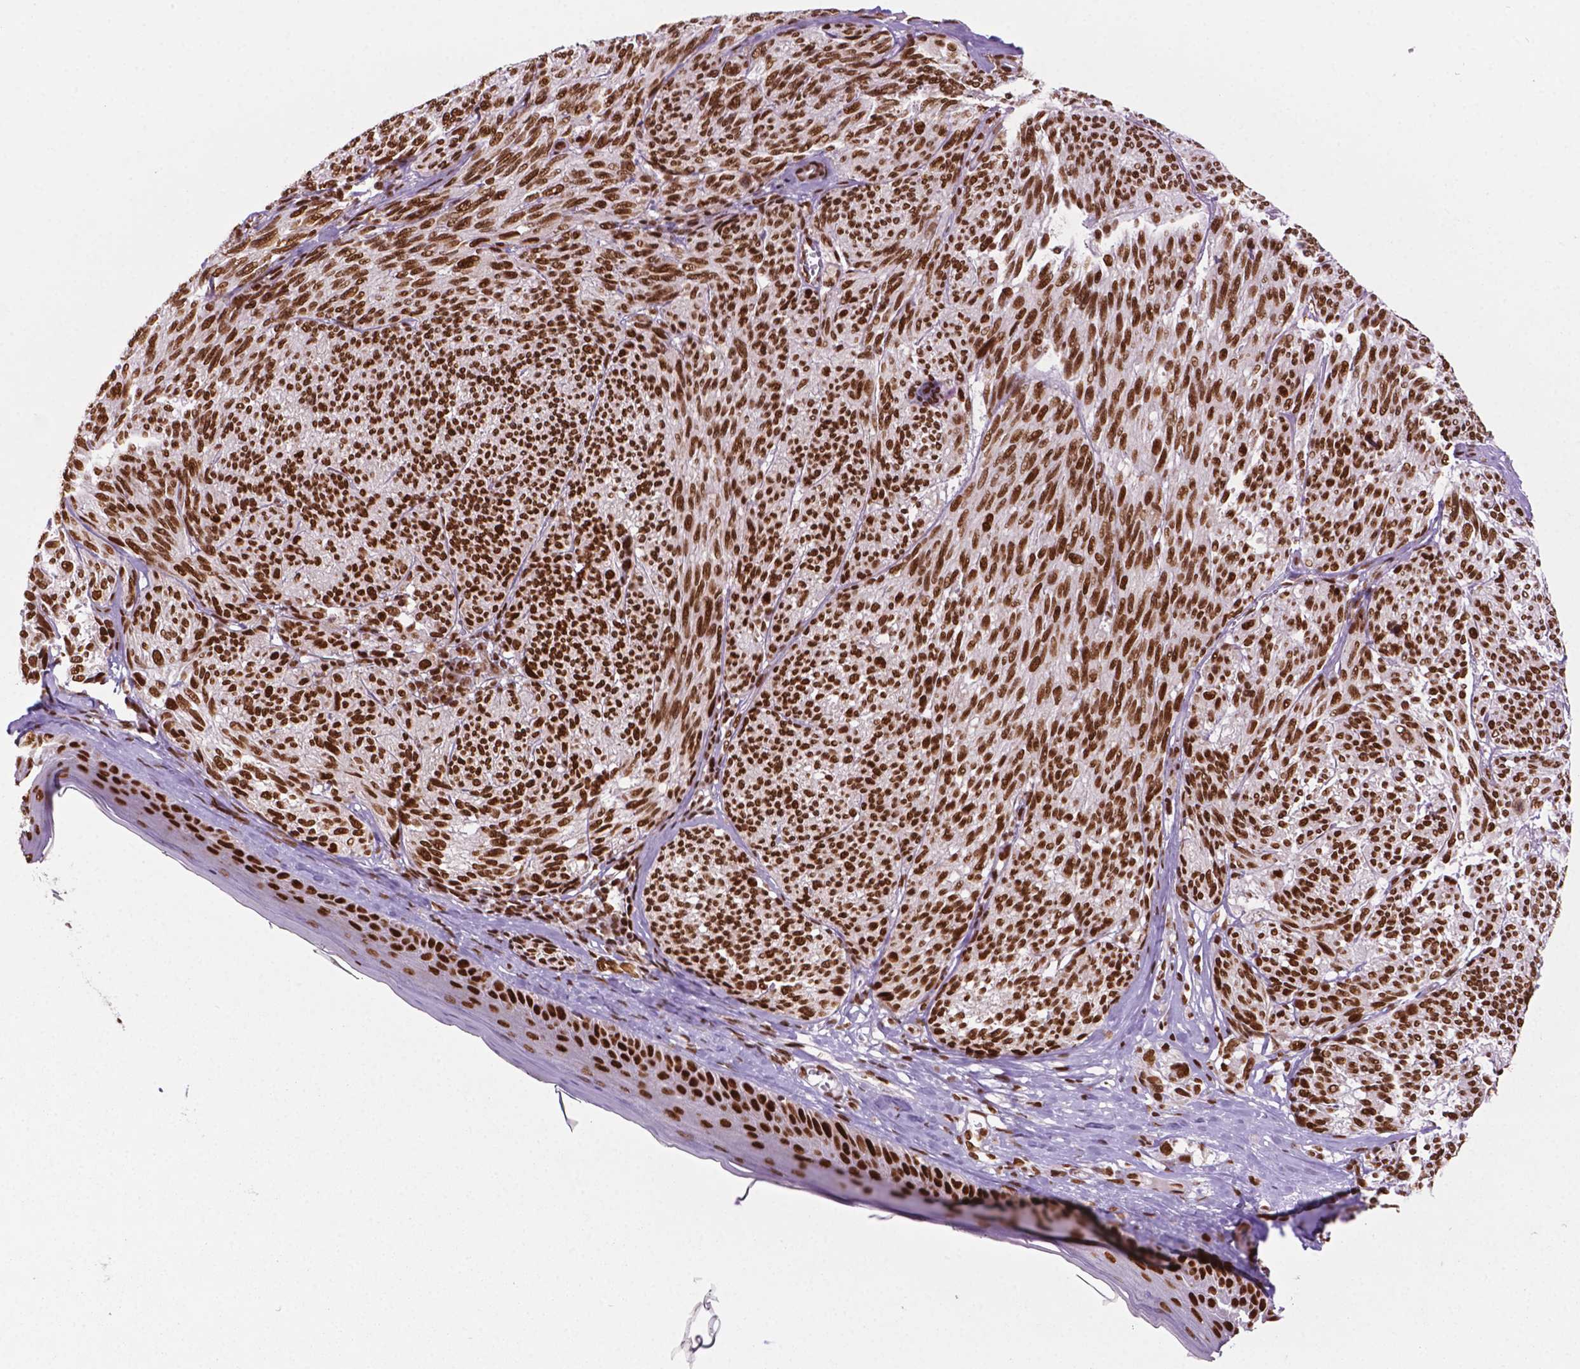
{"staining": {"intensity": "moderate", "quantity": "25%-75%", "location": "nuclear"}, "tissue": "melanoma", "cell_type": "Tumor cells", "image_type": "cancer", "snomed": [{"axis": "morphology", "description": "Malignant melanoma, NOS"}, {"axis": "topography", "description": "Skin"}], "caption": "The image shows a brown stain indicating the presence of a protein in the nuclear of tumor cells in melanoma. The protein of interest is stained brown, and the nuclei are stained in blue (DAB IHC with brightfield microscopy, high magnification).", "gene": "MLH1", "patient": {"sex": "male", "age": 79}}